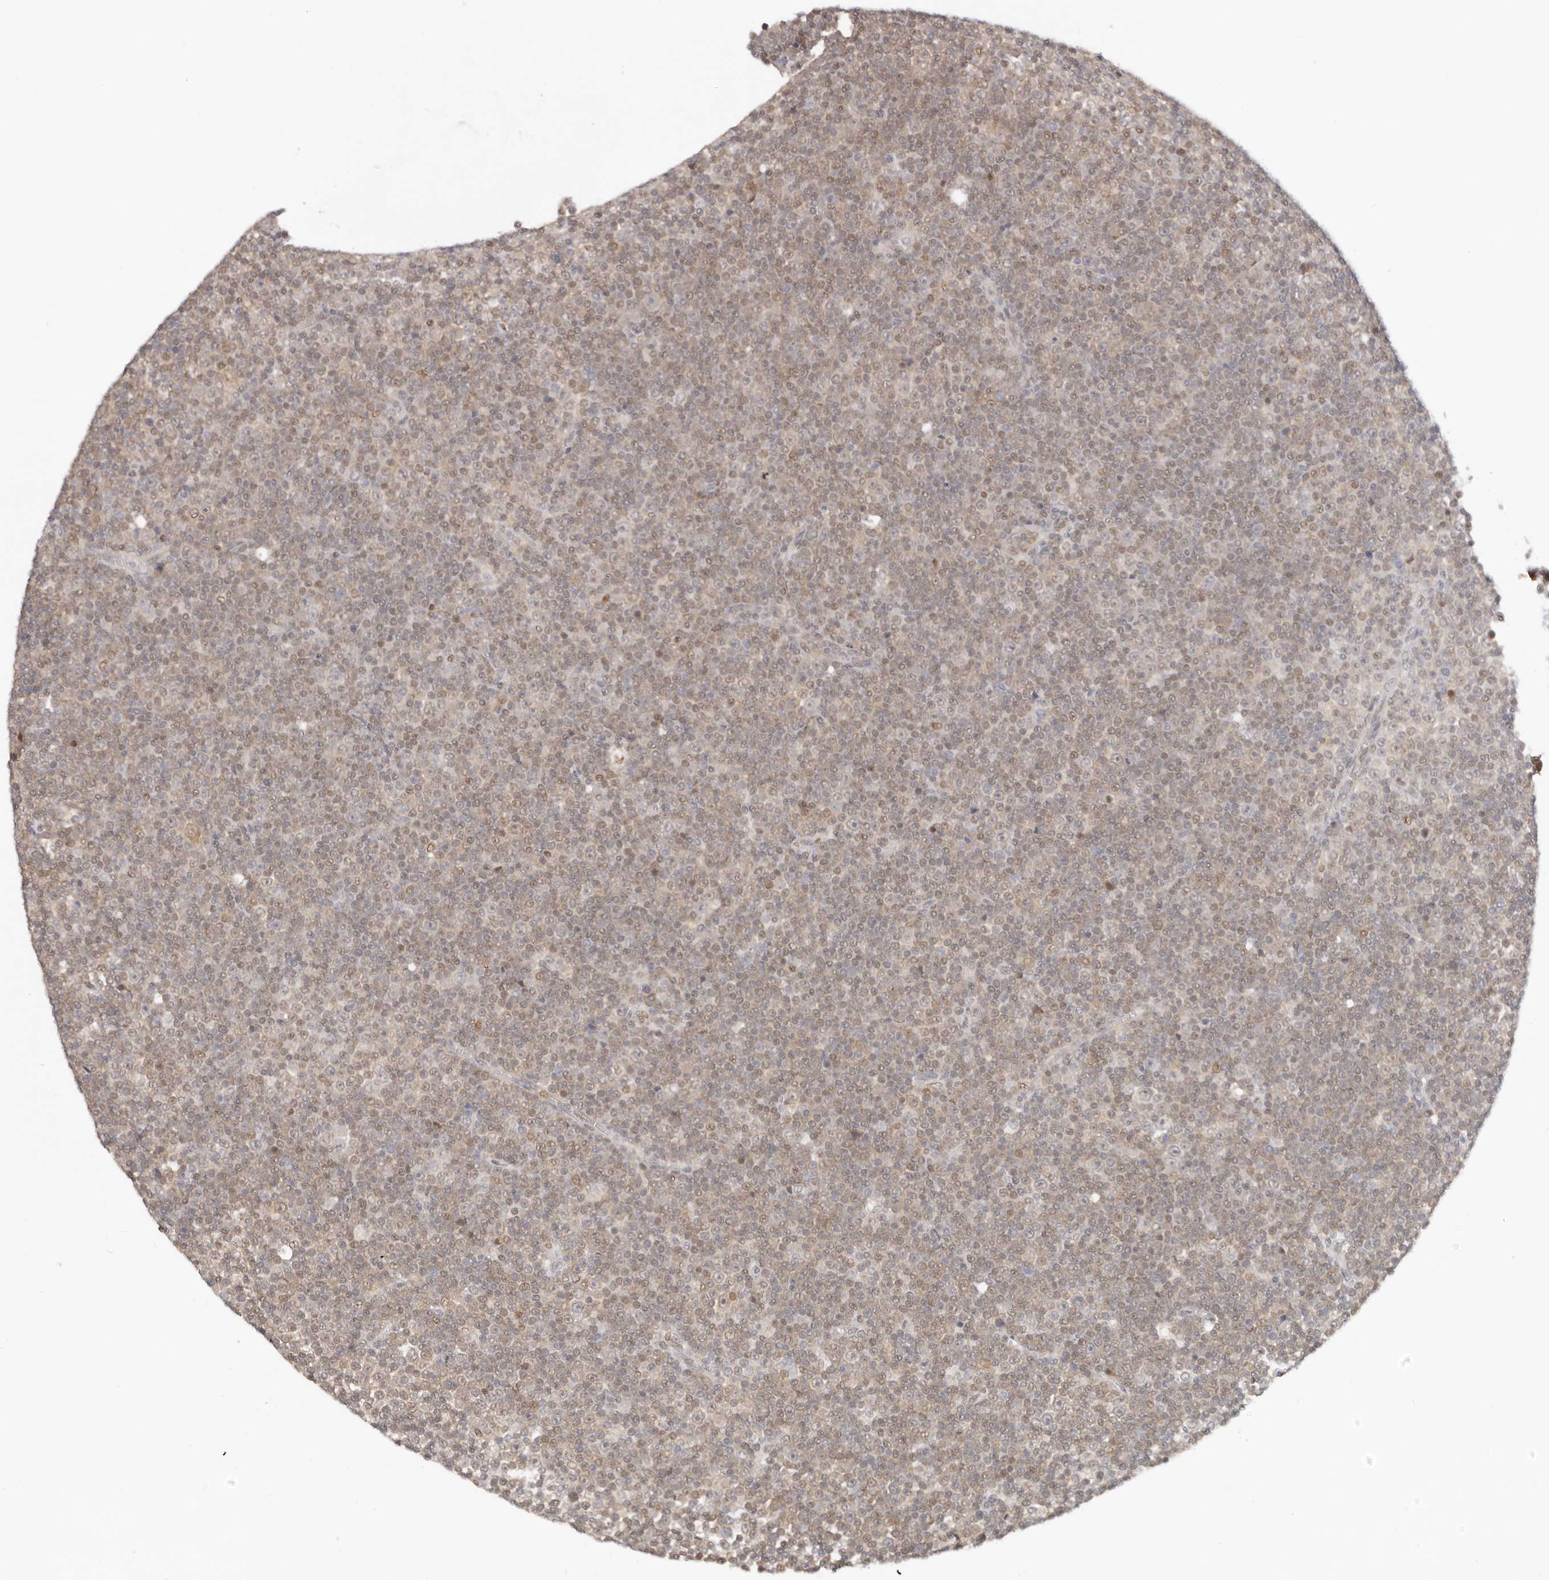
{"staining": {"intensity": "weak", "quantity": ">75%", "location": "nuclear"}, "tissue": "lymphoma", "cell_type": "Tumor cells", "image_type": "cancer", "snomed": [{"axis": "morphology", "description": "Malignant lymphoma, non-Hodgkin's type, Low grade"}, {"axis": "topography", "description": "Lymph node"}], "caption": "Human lymphoma stained for a protein (brown) displays weak nuclear positive expression in approximately >75% of tumor cells.", "gene": "LARP7", "patient": {"sex": "female", "age": 67}}